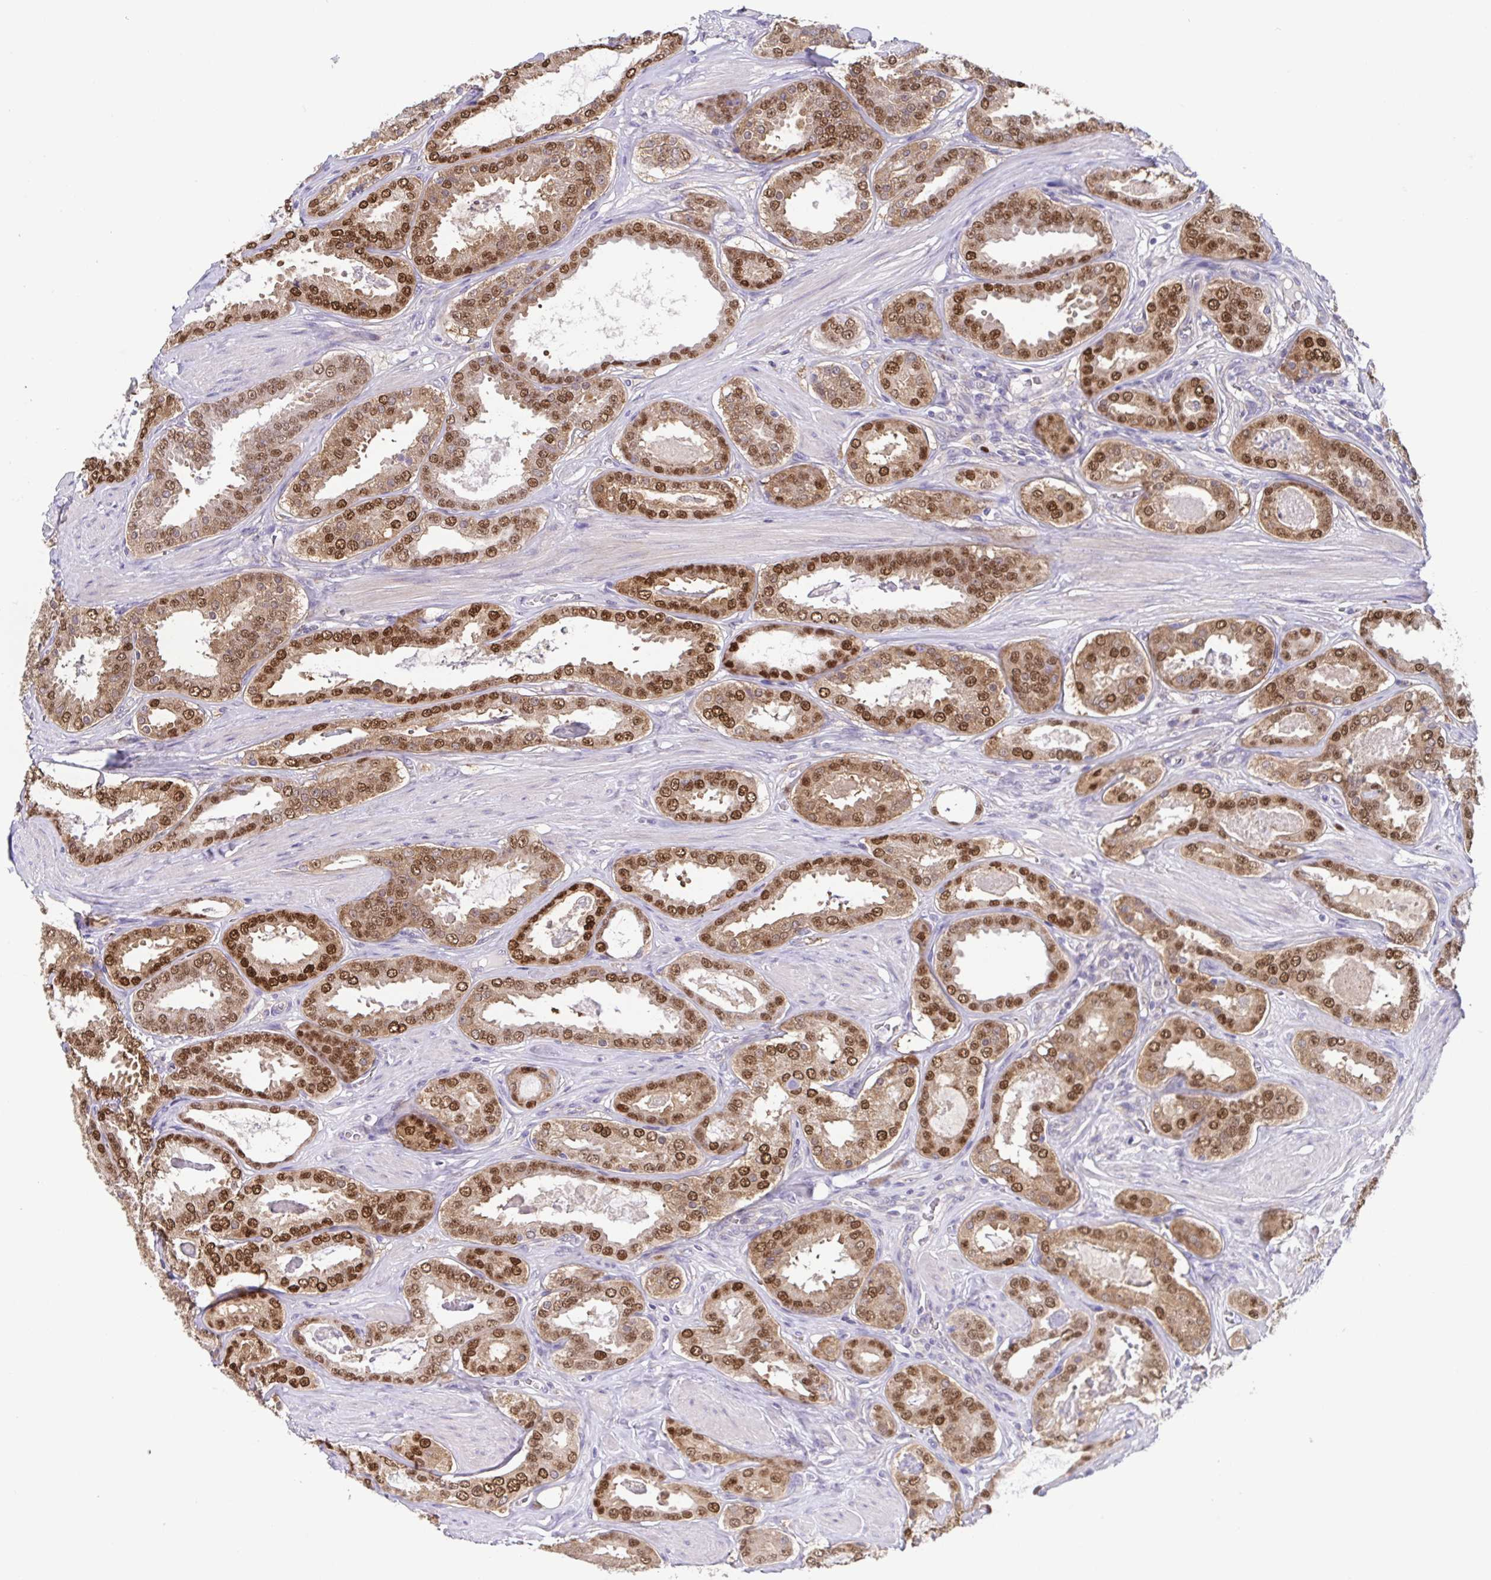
{"staining": {"intensity": "moderate", "quantity": ">75%", "location": "nuclear"}, "tissue": "prostate cancer", "cell_type": "Tumor cells", "image_type": "cancer", "snomed": [{"axis": "morphology", "description": "Adenocarcinoma, High grade"}, {"axis": "topography", "description": "Prostate"}], "caption": "A brown stain labels moderate nuclear expression of a protein in prostate adenocarcinoma (high-grade) tumor cells. The protein of interest is shown in brown color, while the nuclei are stained blue.", "gene": "UBE2Q1", "patient": {"sex": "male", "age": 63}}